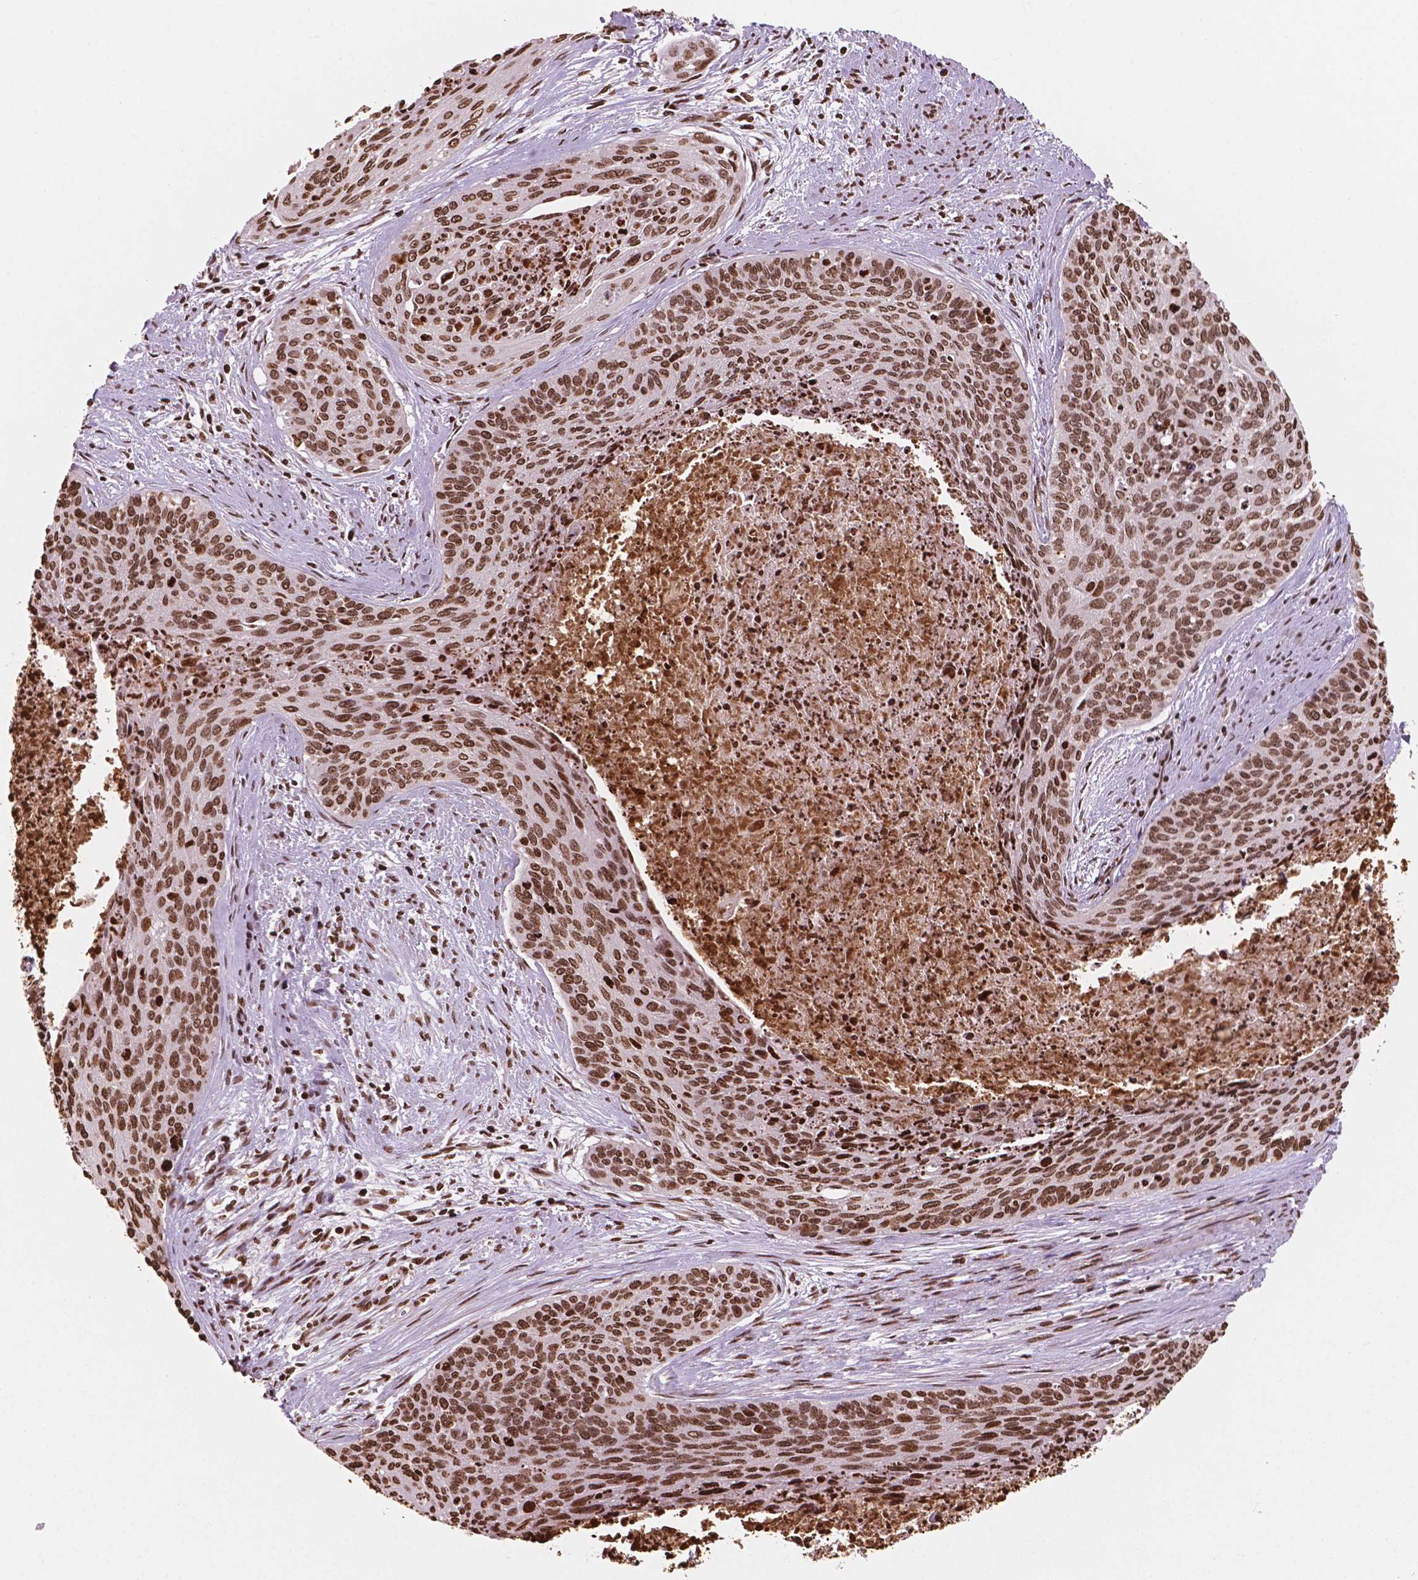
{"staining": {"intensity": "strong", "quantity": ">75%", "location": "nuclear"}, "tissue": "cervical cancer", "cell_type": "Tumor cells", "image_type": "cancer", "snomed": [{"axis": "morphology", "description": "Squamous cell carcinoma, NOS"}, {"axis": "topography", "description": "Cervix"}], "caption": "Human cervical squamous cell carcinoma stained for a protein (brown) reveals strong nuclear positive staining in approximately >75% of tumor cells.", "gene": "H3C7", "patient": {"sex": "female", "age": 55}}